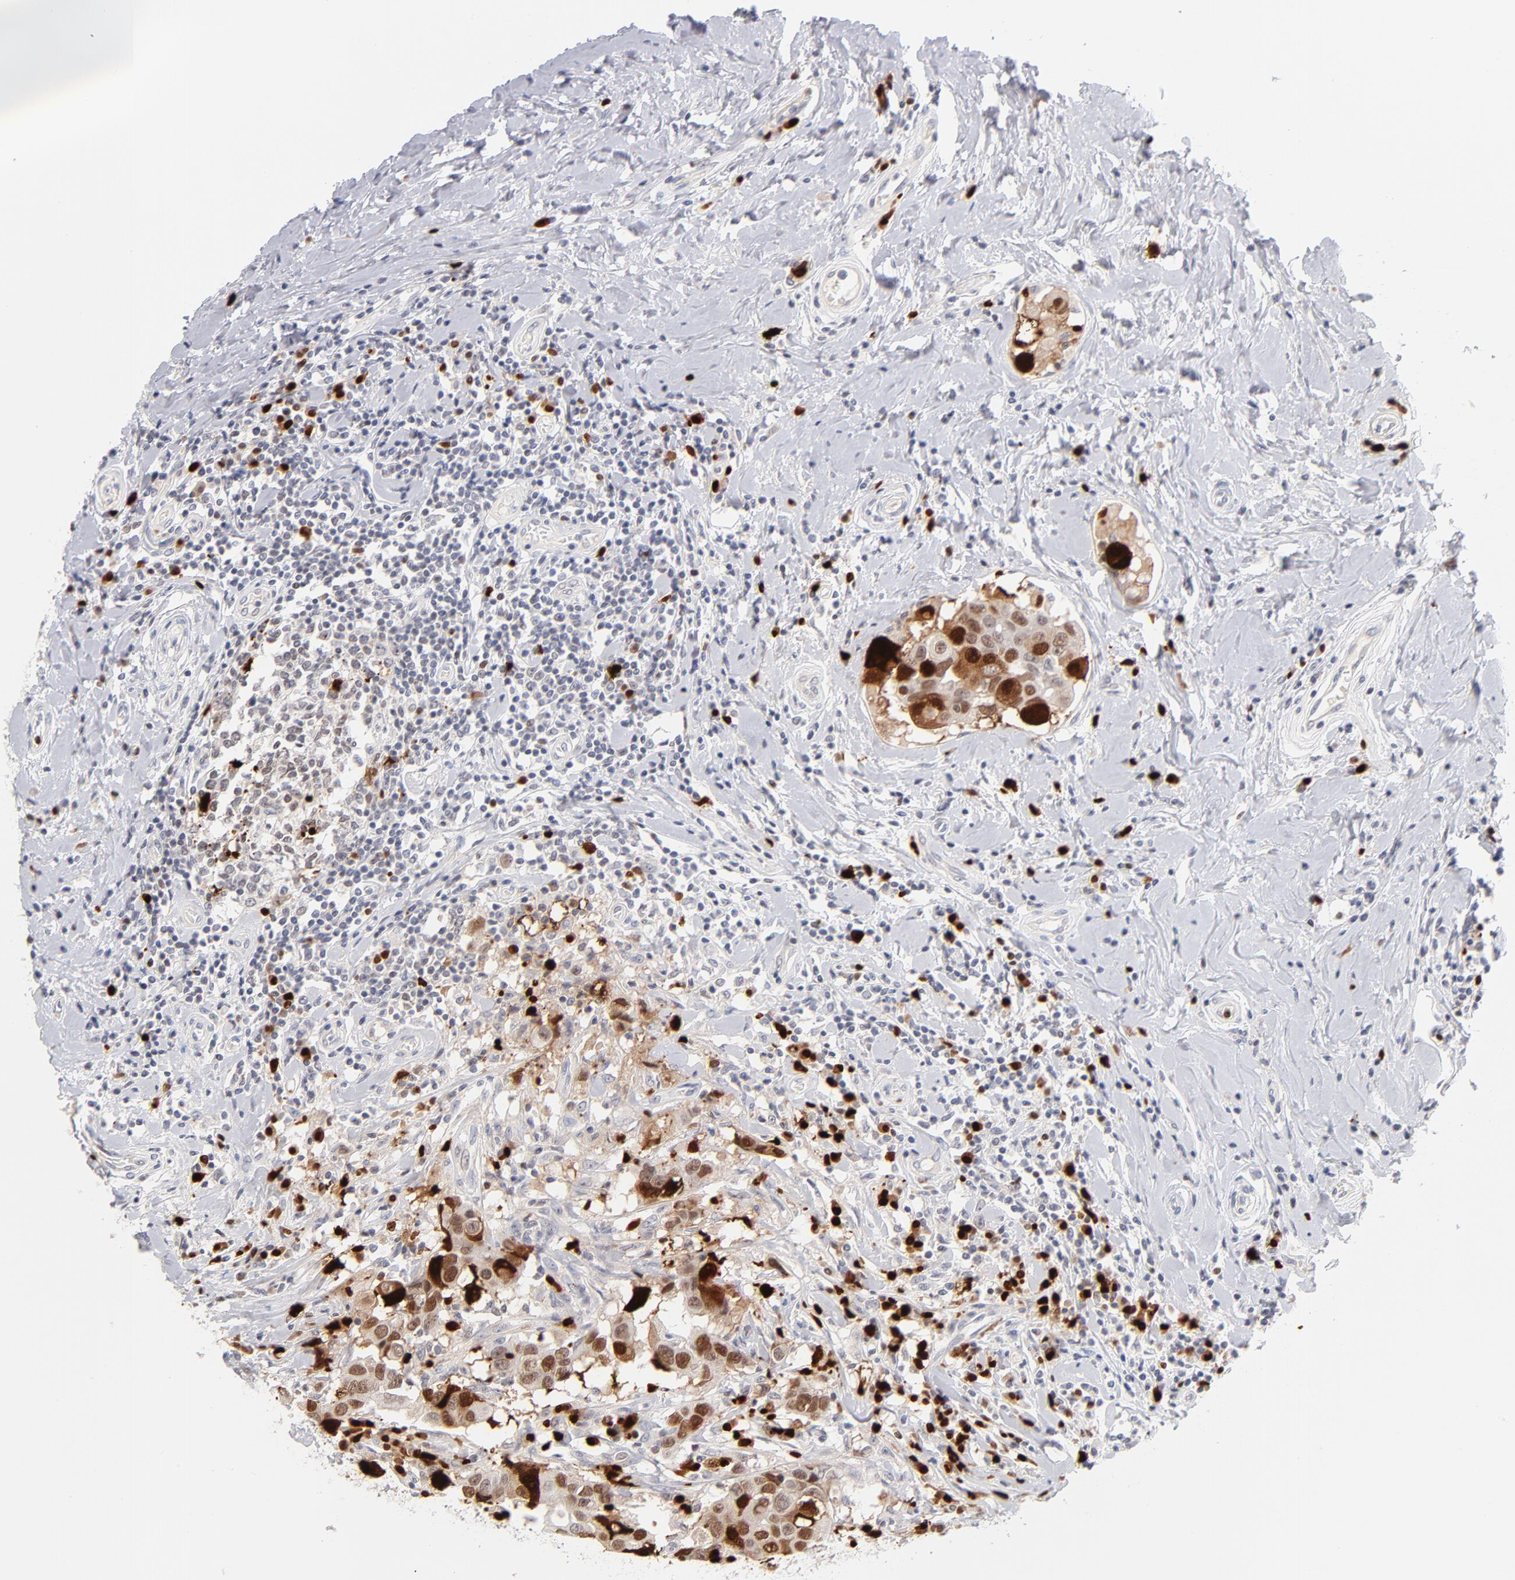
{"staining": {"intensity": "strong", "quantity": ">75%", "location": "nuclear"}, "tissue": "breast cancer", "cell_type": "Tumor cells", "image_type": "cancer", "snomed": [{"axis": "morphology", "description": "Duct carcinoma"}, {"axis": "topography", "description": "Breast"}], "caption": "Breast cancer was stained to show a protein in brown. There is high levels of strong nuclear staining in approximately >75% of tumor cells. The staining was performed using DAB to visualize the protein expression in brown, while the nuclei were stained in blue with hematoxylin (Magnification: 20x).", "gene": "PARP1", "patient": {"sex": "female", "age": 27}}